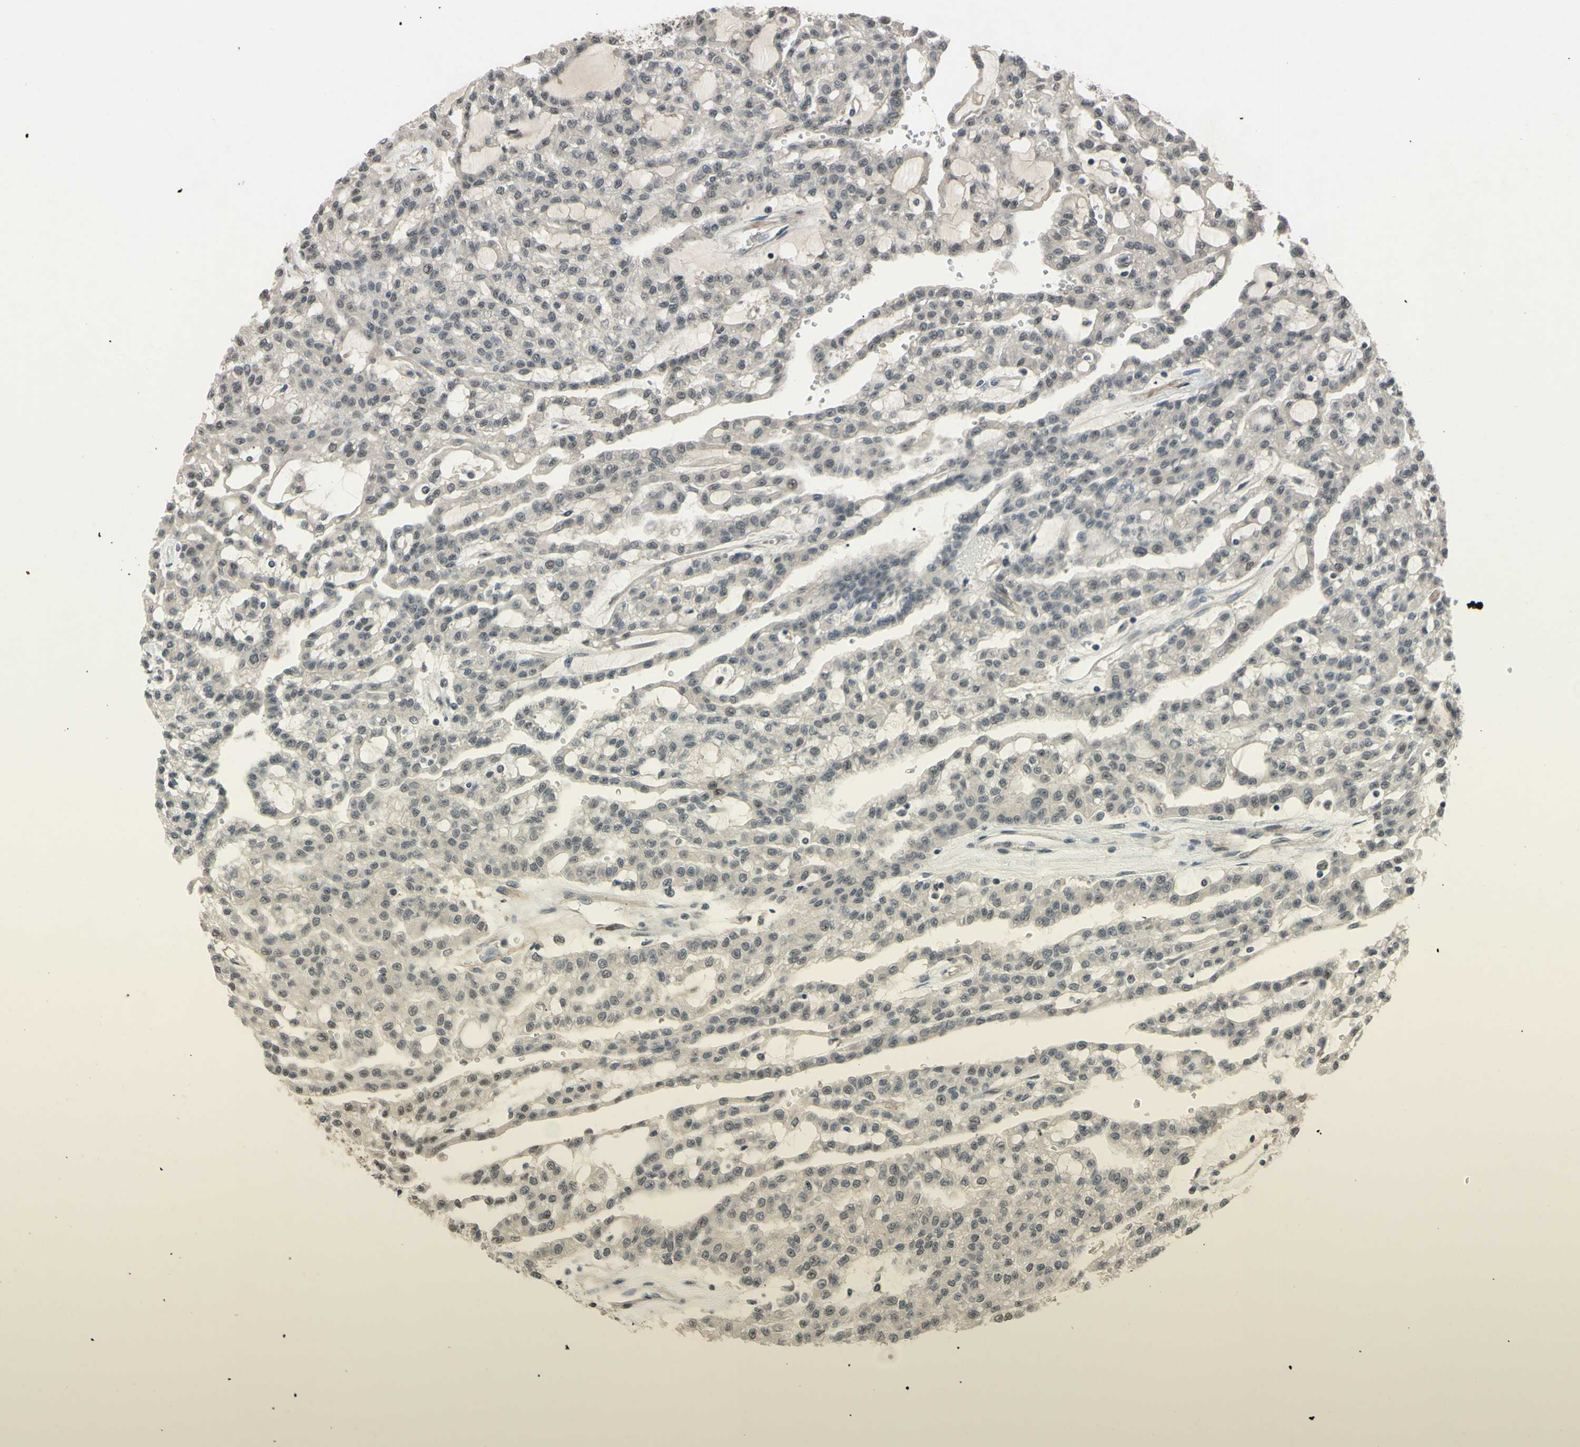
{"staining": {"intensity": "negative", "quantity": "none", "location": "none"}, "tissue": "renal cancer", "cell_type": "Tumor cells", "image_type": "cancer", "snomed": [{"axis": "morphology", "description": "Adenocarcinoma, NOS"}, {"axis": "topography", "description": "Kidney"}], "caption": "Histopathology image shows no protein staining in tumor cells of renal cancer (adenocarcinoma) tissue.", "gene": "ALK", "patient": {"sex": "male", "age": 63}}